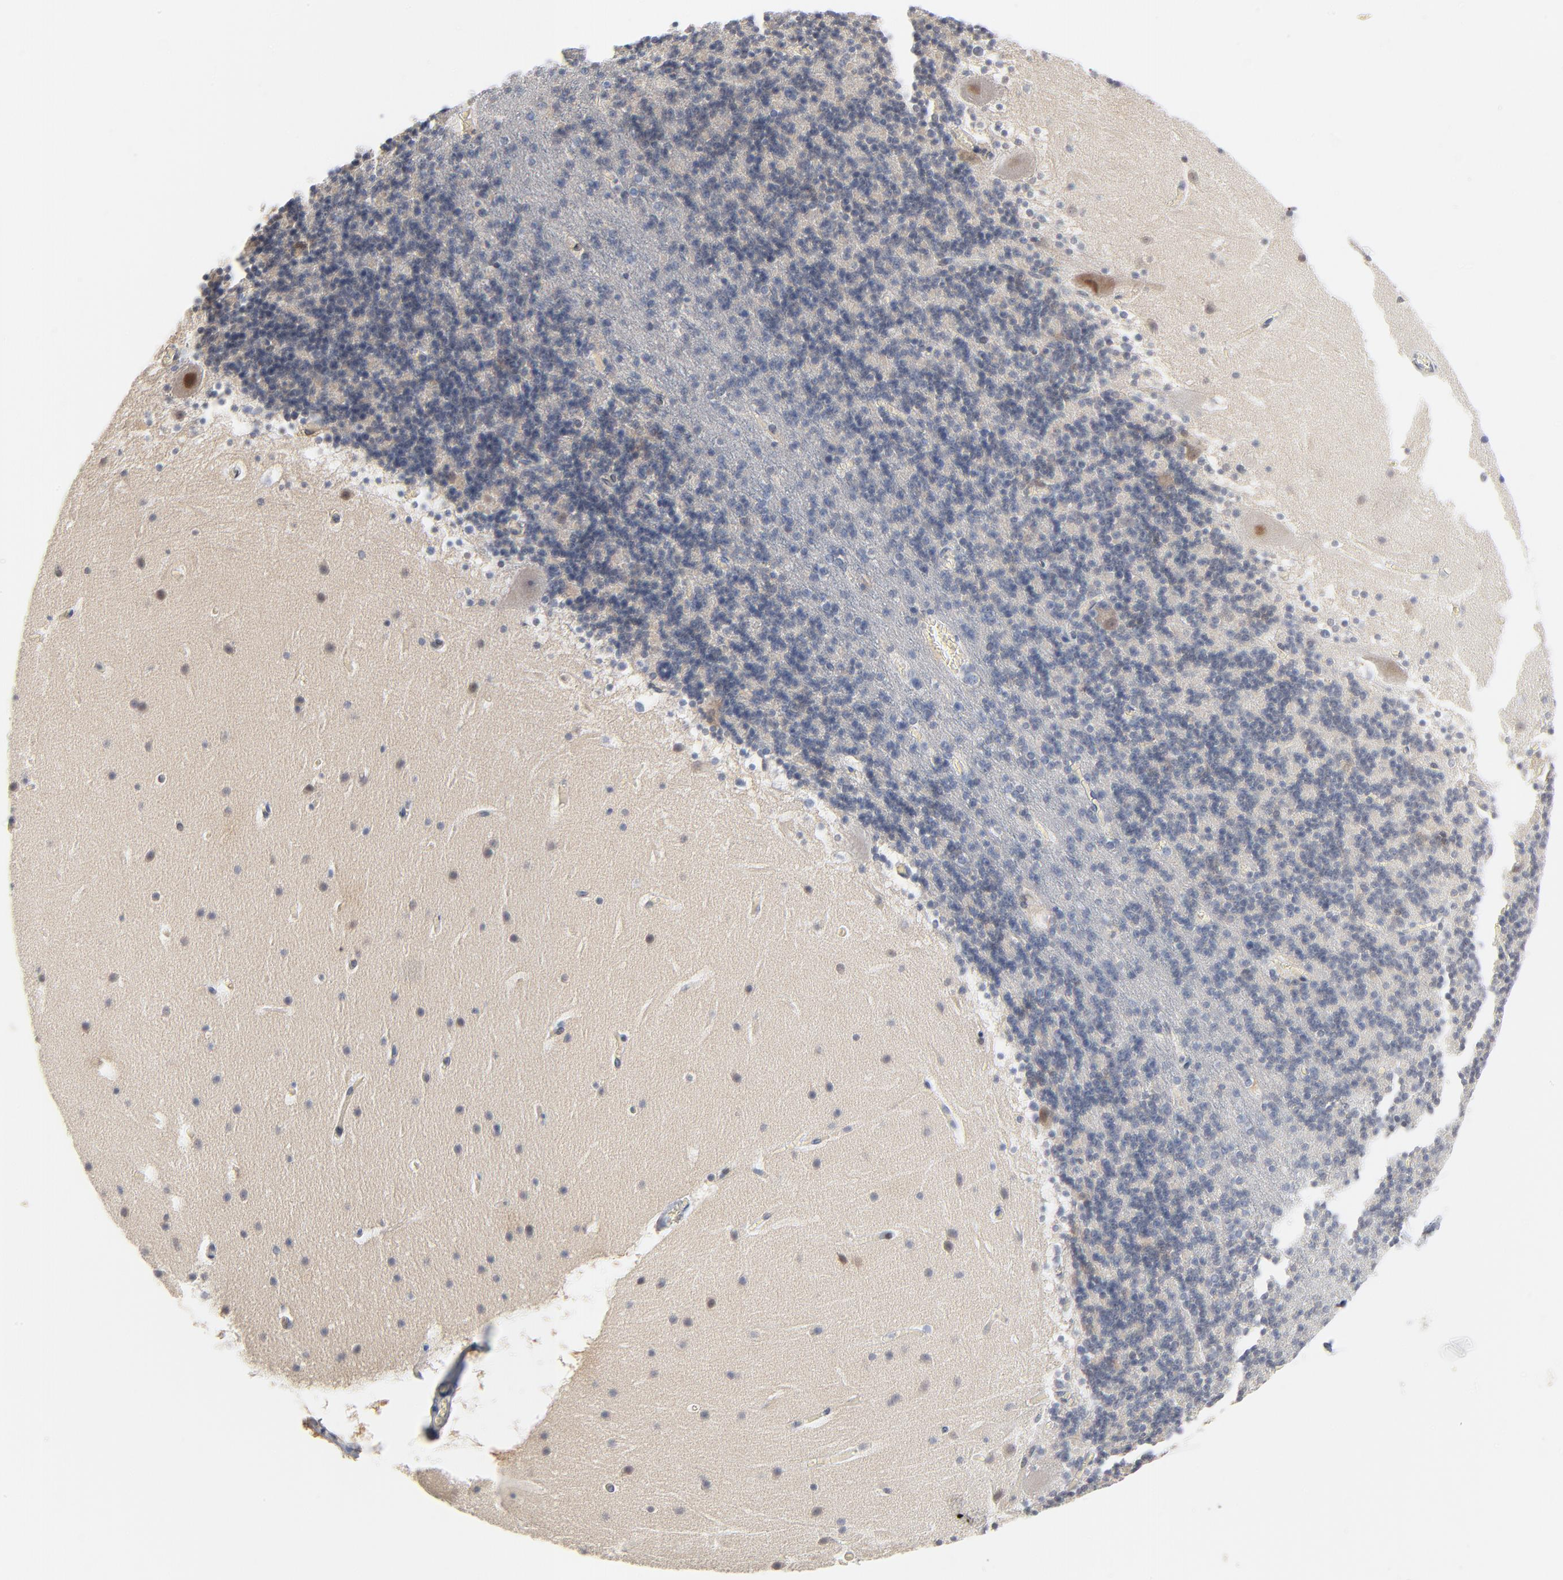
{"staining": {"intensity": "weak", "quantity": "25%-75%", "location": "nuclear"}, "tissue": "cerebellum", "cell_type": "Cells in granular layer", "image_type": "normal", "snomed": [{"axis": "morphology", "description": "Normal tissue, NOS"}, {"axis": "topography", "description": "Cerebellum"}], "caption": "Cells in granular layer reveal low levels of weak nuclear expression in approximately 25%-75% of cells in normal human cerebellum. Nuclei are stained in blue.", "gene": "EPCAM", "patient": {"sex": "male", "age": 45}}